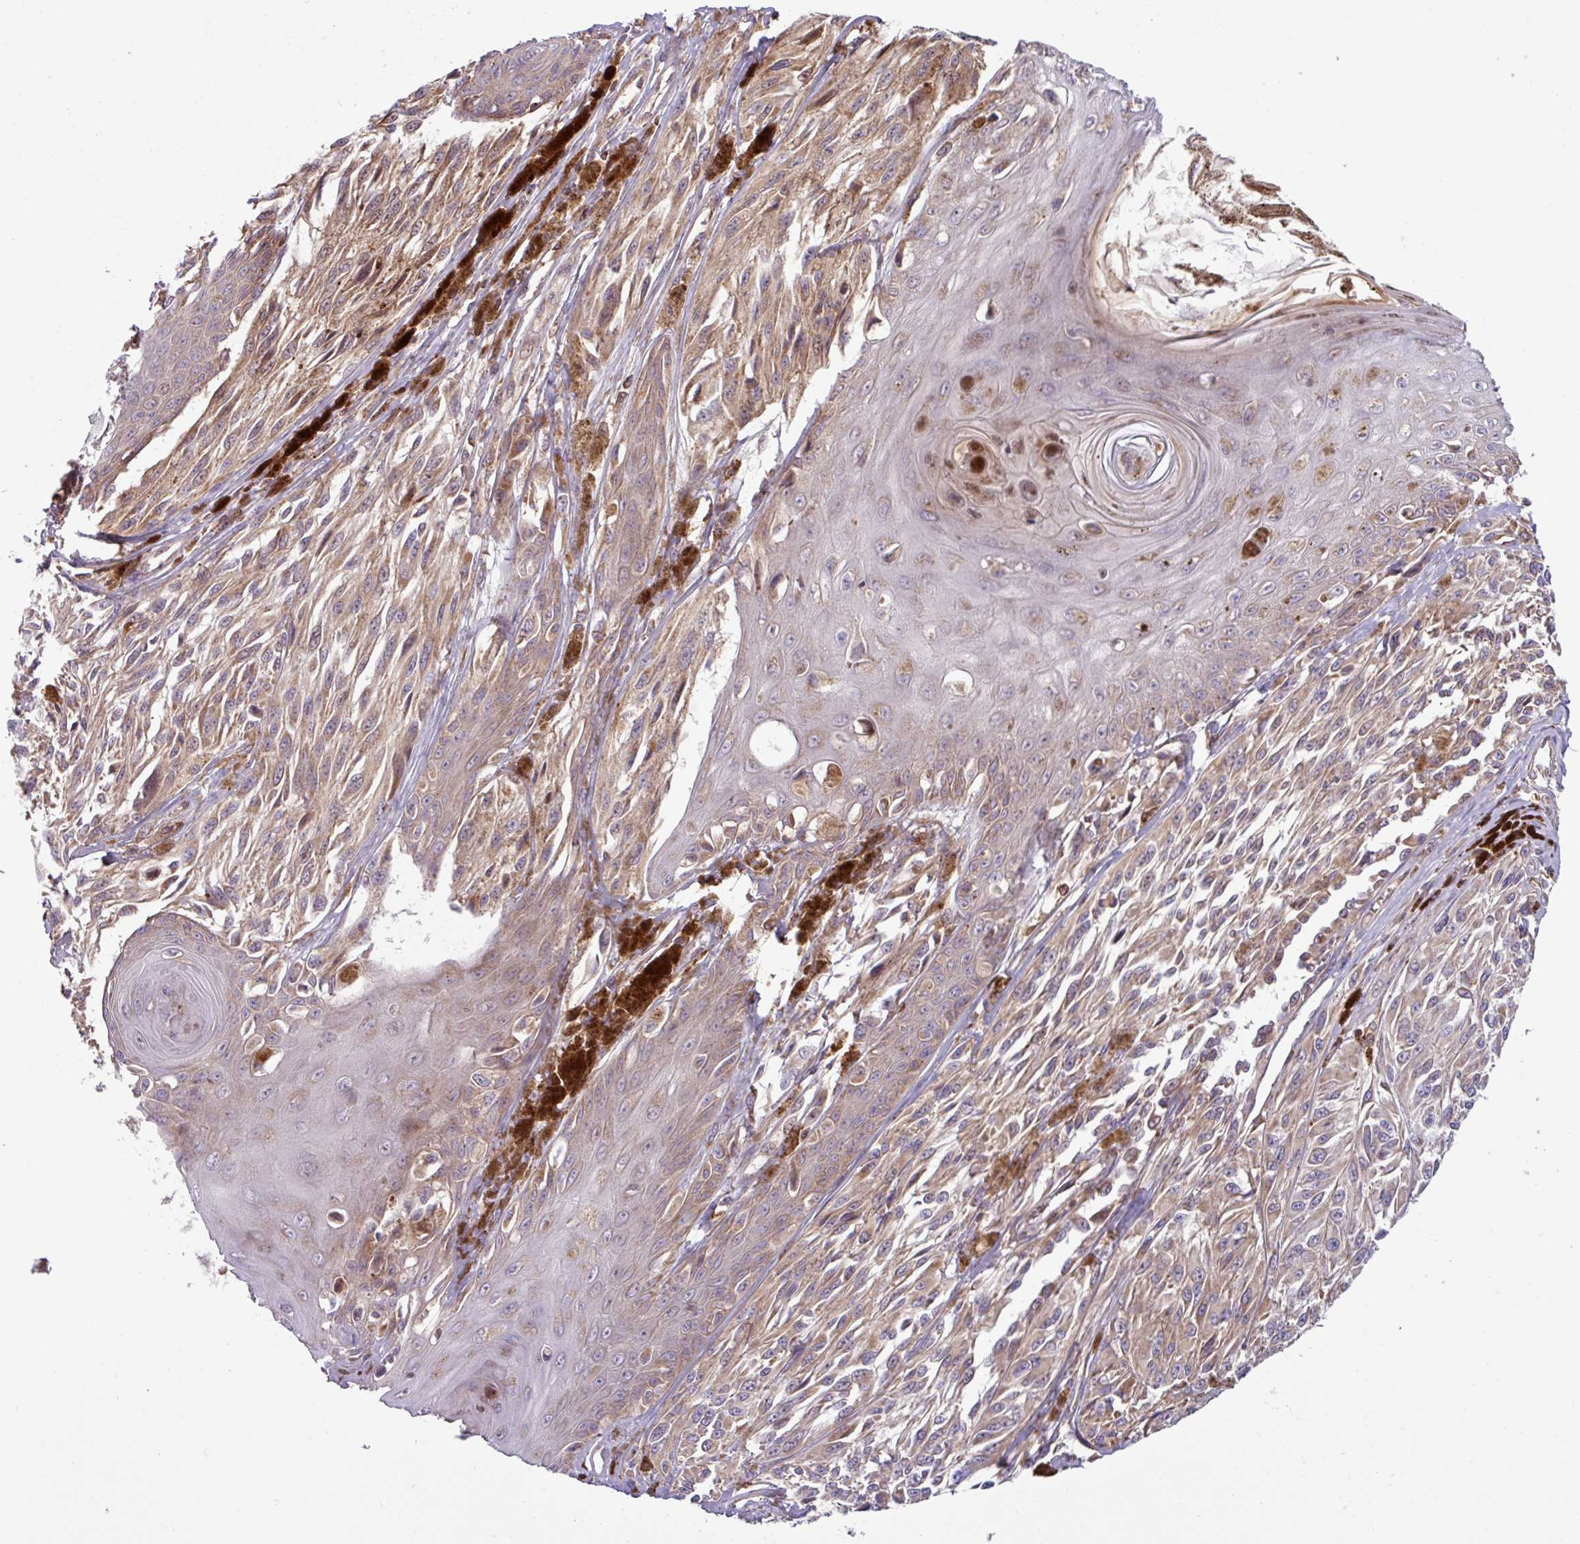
{"staining": {"intensity": "moderate", "quantity": "<25%", "location": "cytoplasmic/membranous"}, "tissue": "melanoma", "cell_type": "Tumor cells", "image_type": "cancer", "snomed": [{"axis": "morphology", "description": "Malignant melanoma, NOS"}, {"axis": "topography", "description": "Skin"}], "caption": "Immunohistochemical staining of human malignant melanoma demonstrates low levels of moderate cytoplasmic/membranous staining in about <25% of tumor cells.", "gene": "PLEKHD1", "patient": {"sex": "male", "age": 94}}